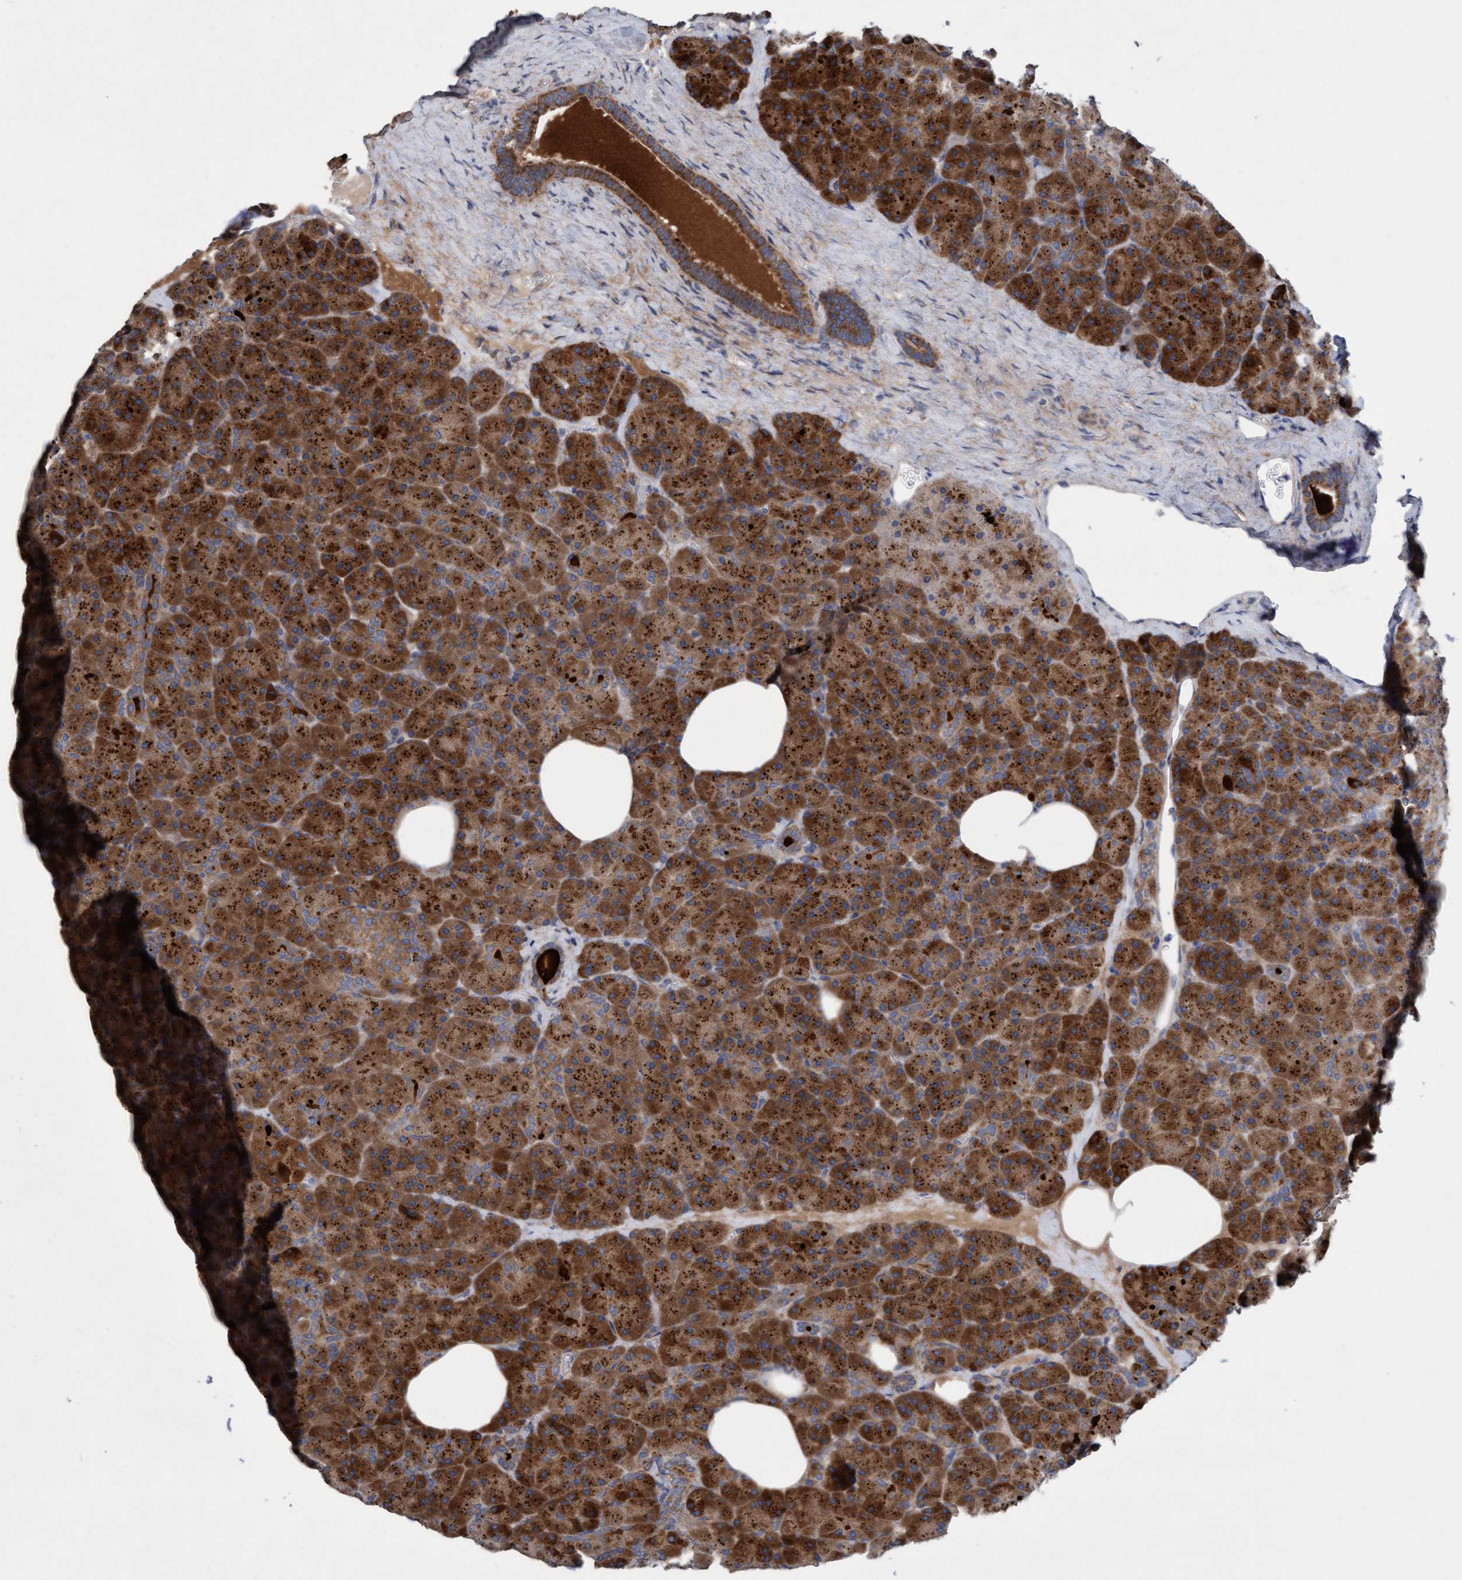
{"staining": {"intensity": "strong", "quantity": ">75%", "location": "cytoplasmic/membranous"}, "tissue": "pancreas", "cell_type": "Exocrine glandular cells", "image_type": "normal", "snomed": [{"axis": "morphology", "description": "Normal tissue, NOS"}, {"axis": "morphology", "description": "Carcinoid, malignant, NOS"}, {"axis": "topography", "description": "Pancreas"}], "caption": "A high amount of strong cytoplasmic/membranous positivity is appreciated in about >75% of exocrine glandular cells in benign pancreas.", "gene": "DDHD2", "patient": {"sex": "female", "age": 35}}